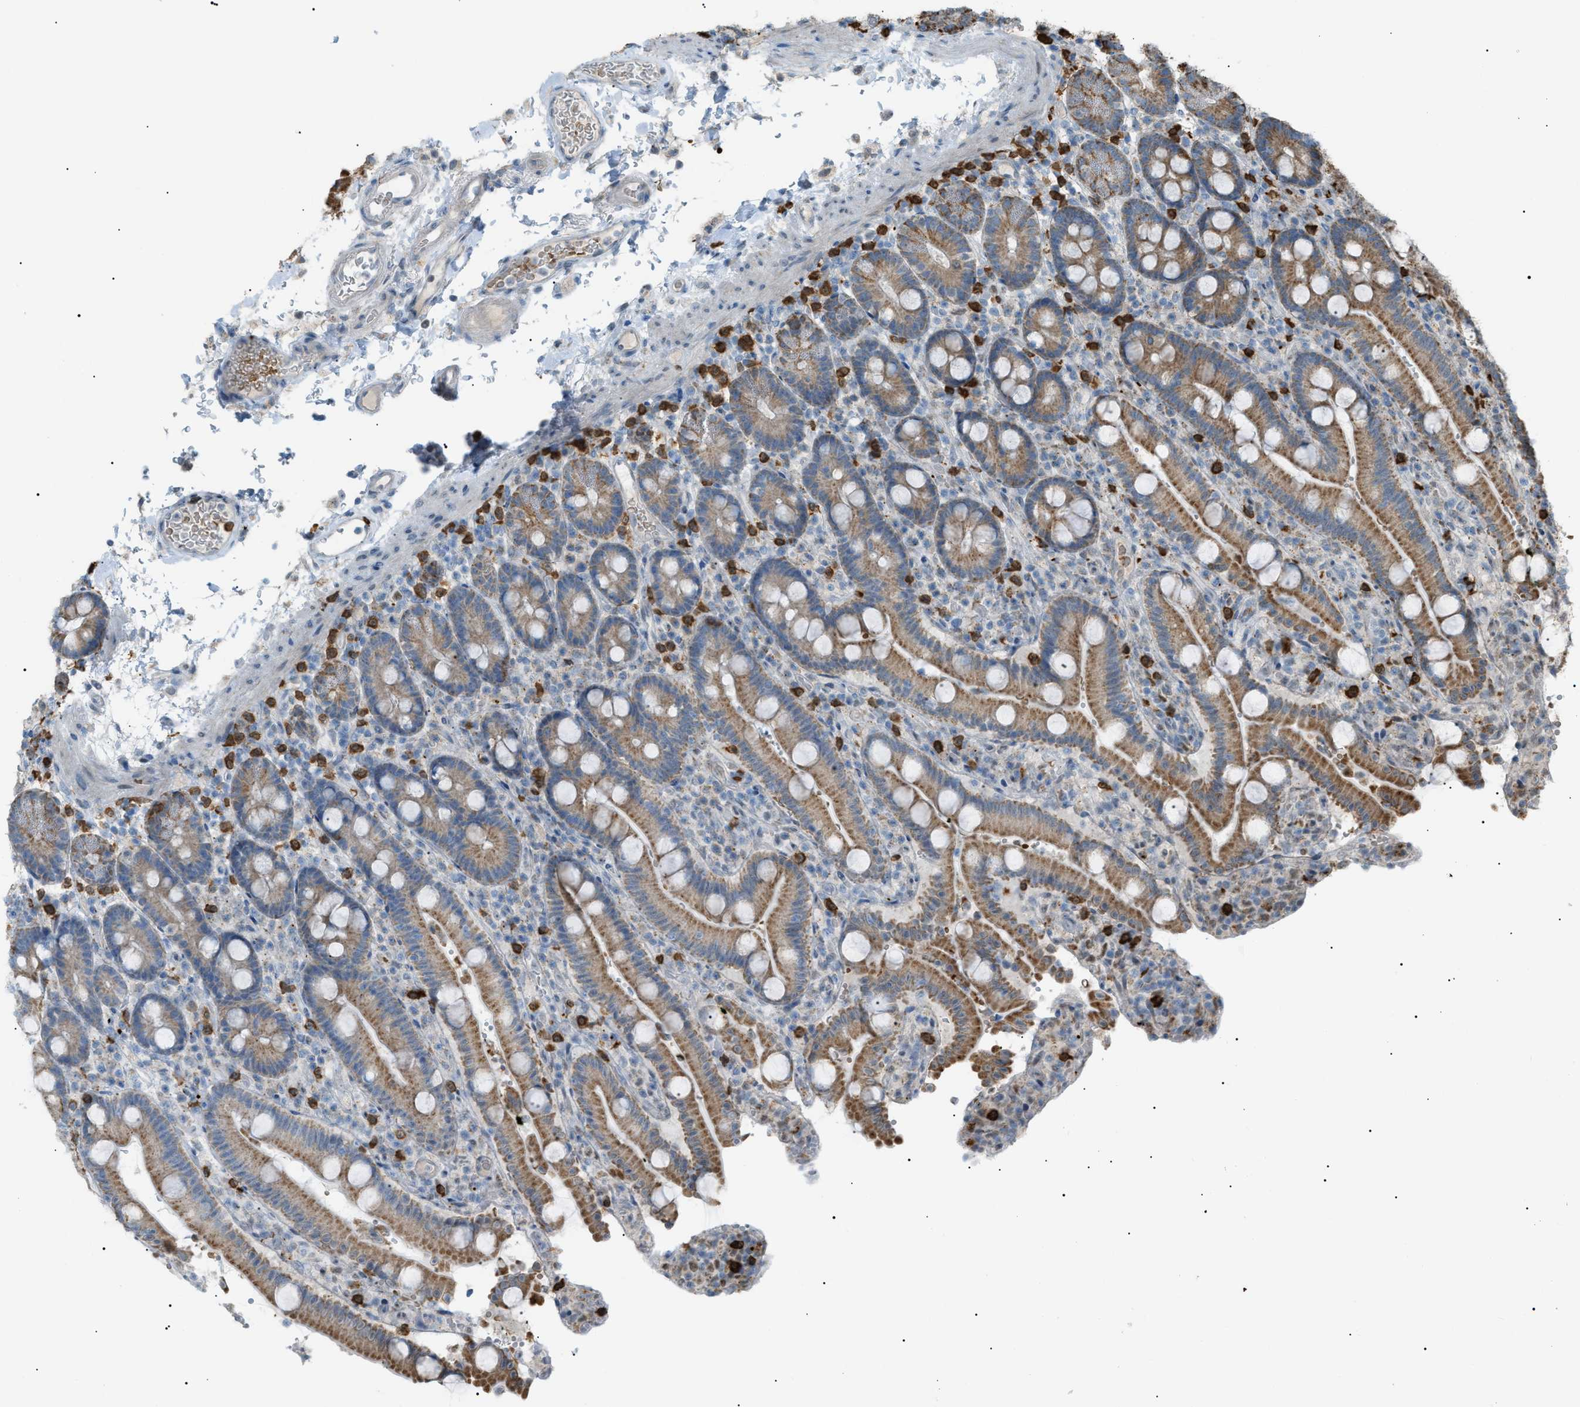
{"staining": {"intensity": "moderate", "quantity": ">75%", "location": "cytoplasmic/membranous"}, "tissue": "duodenum", "cell_type": "Glandular cells", "image_type": "normal", "snomed": [{"axis": "morphology", "description": "Normal tissue, NOS"}, {"axis": "topography", "description": "Small intestine, NOS"}], "caption": "Normal duodenum displays moderate cytoplasmic/membranous expression in about >75% of glandular cells, visualized by immunohistochemistry.", "gene": "ZNF516", "patient": {"sex": "female", "age": 71}}